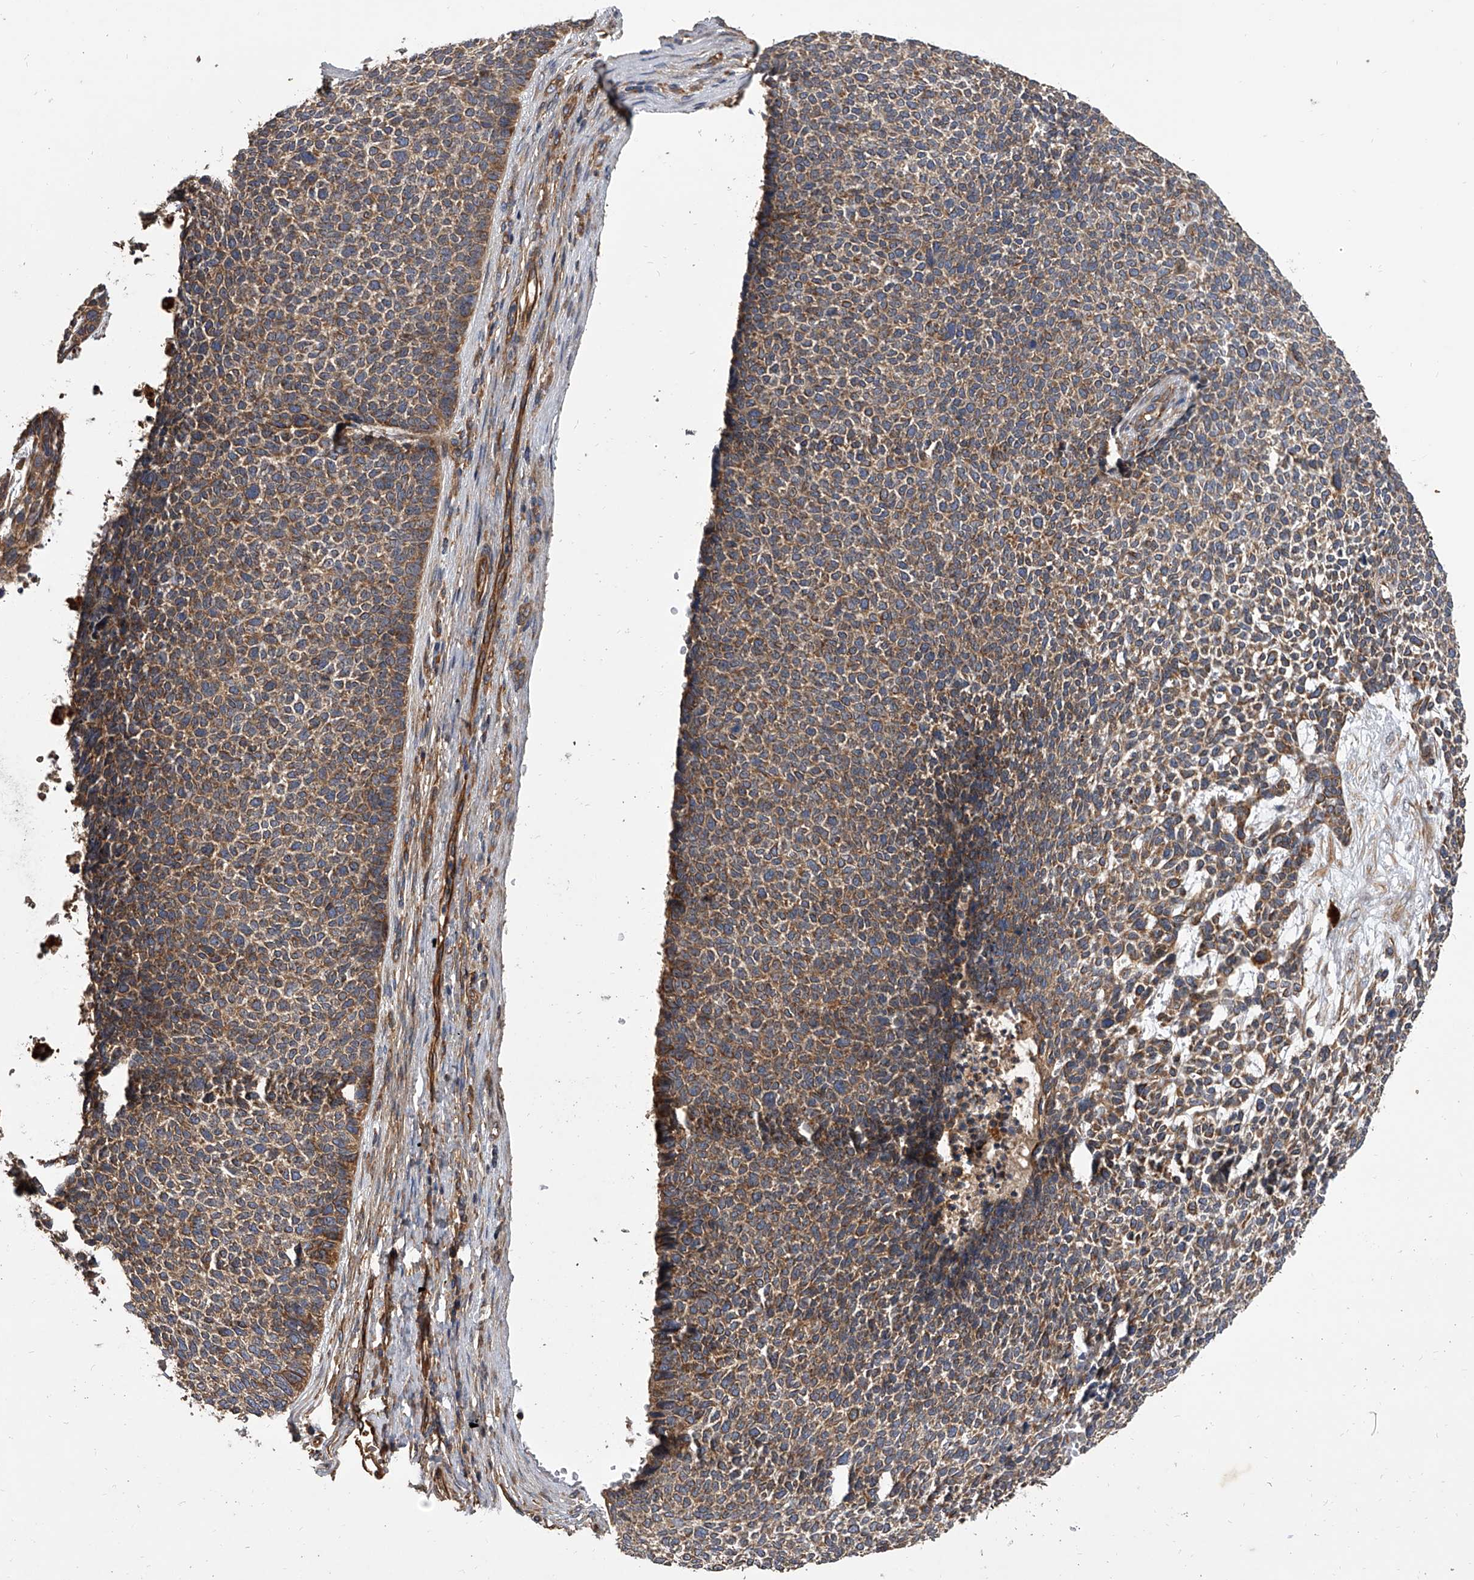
{"staining": {"intensity": "moderate", "quantity": ">75%", "location": "cytoplasmic/membranous"}, "tissue": "skin cancer", "cell_type": "Tumor cells", "image_type": "cancer", "snomed": [{"axis": "morphology", "description": "Basal cell carcinoma"}, {"axis": "topography", "description": "Skin"}], "caption": "Protein expression analysis of skin basal cell carcinoma demonstrates moderate cytoplasmic/membranous positivity in about >75% of tumor cells.", "gene": "EXOC4", "patient": {"sex": "female", "age": 84}}